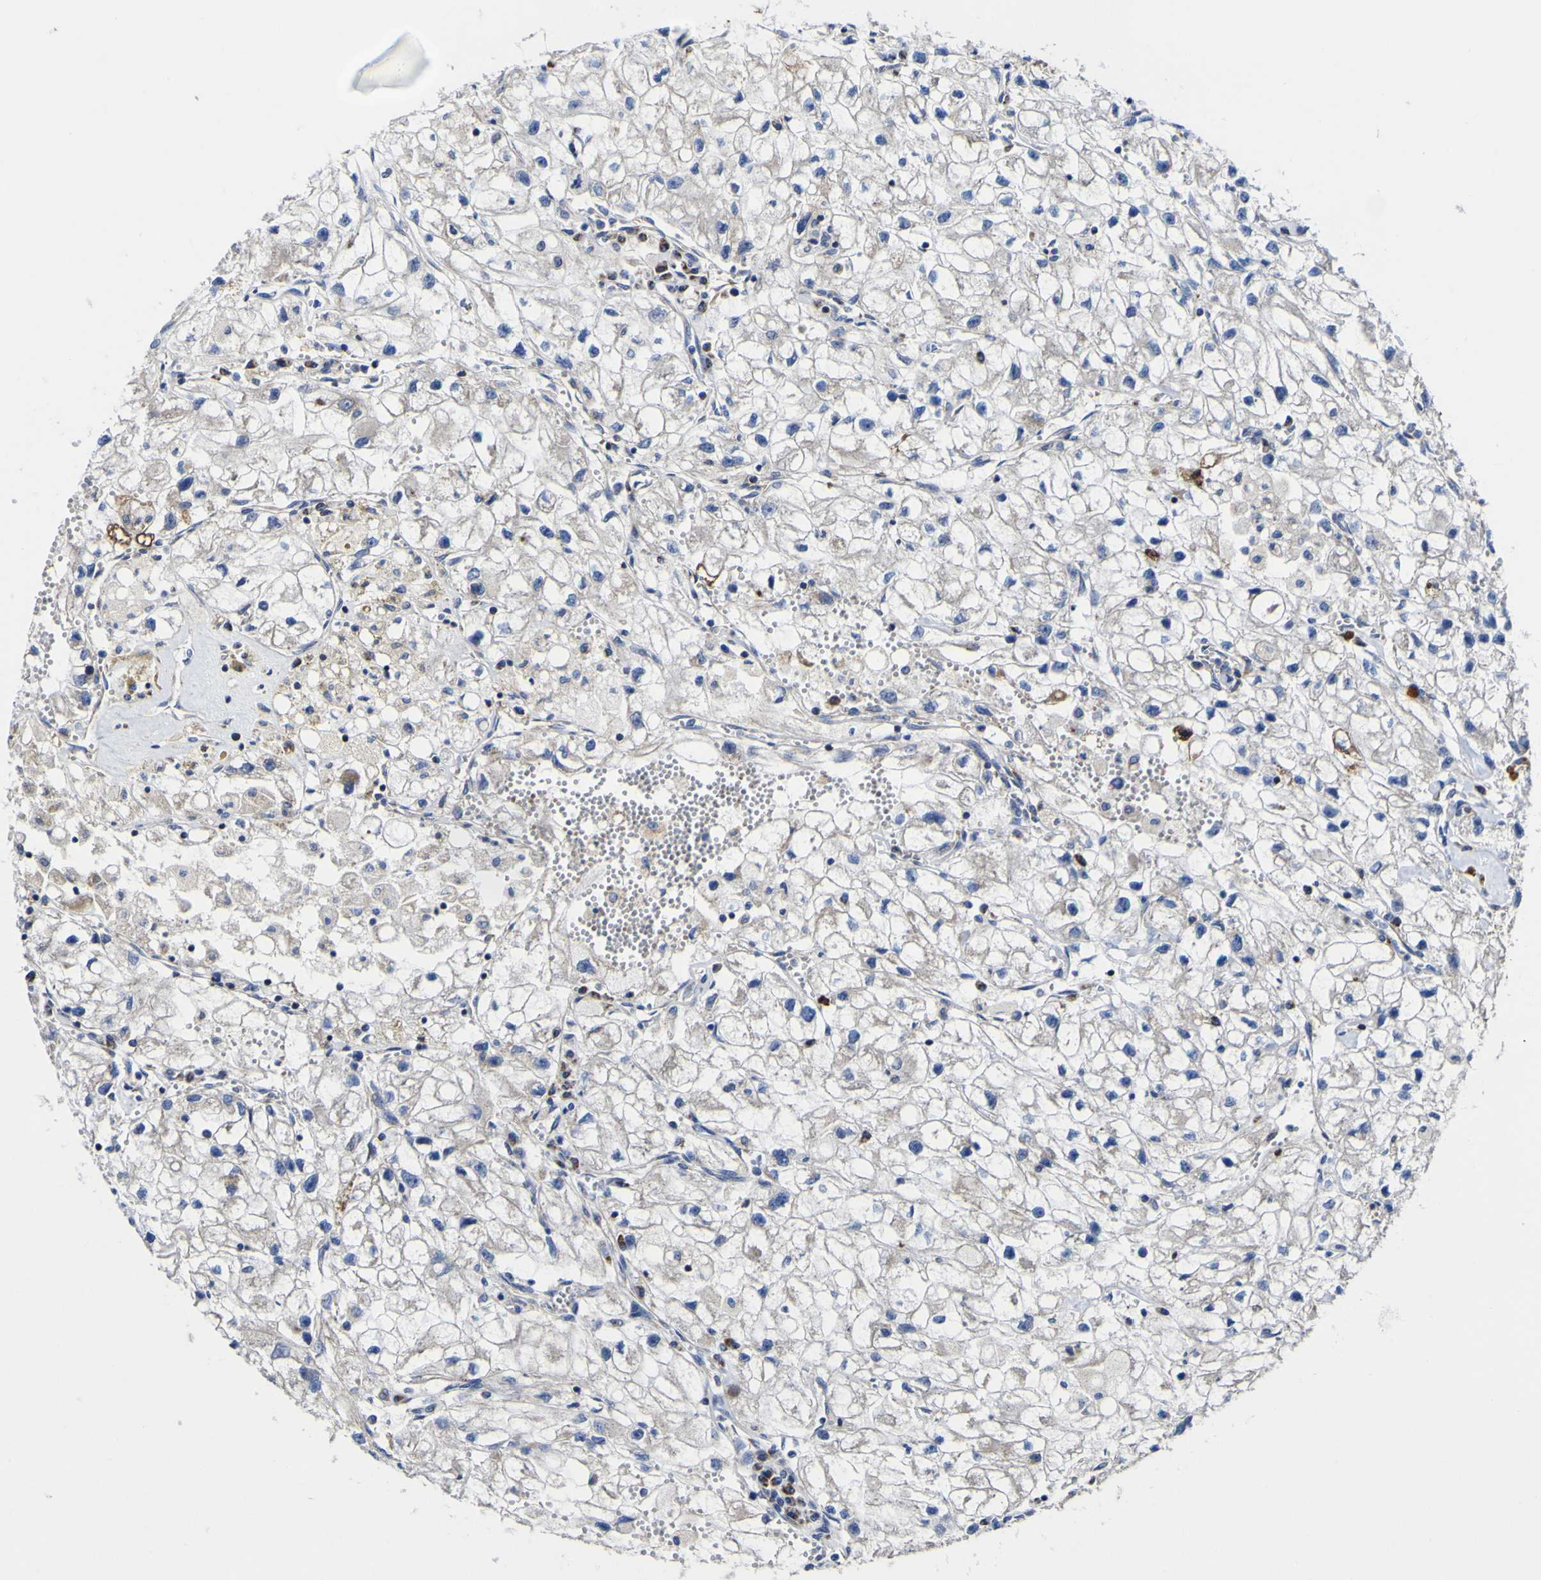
{"staining": {"intensity": "negative", "quantity": "none", "location": "none"}, "tissue": "renal cancer", "cell_type": "Tumor cells", "image_type": "cancer", "snomed": [{"axis": "morphology", "description": "Adenocarcinoma, NOS"}, {"axis": "topography", "description": "Kidney"}], "caption": "This photomicrograph is of adenocarcinoma (renal) stained with IHC to label a protein in brown with the nuclei are counter-stained blue. There is no staining in tumor cells.", "gene": "CCDC90B", "patient": {"sex": "female", "age": 70}}